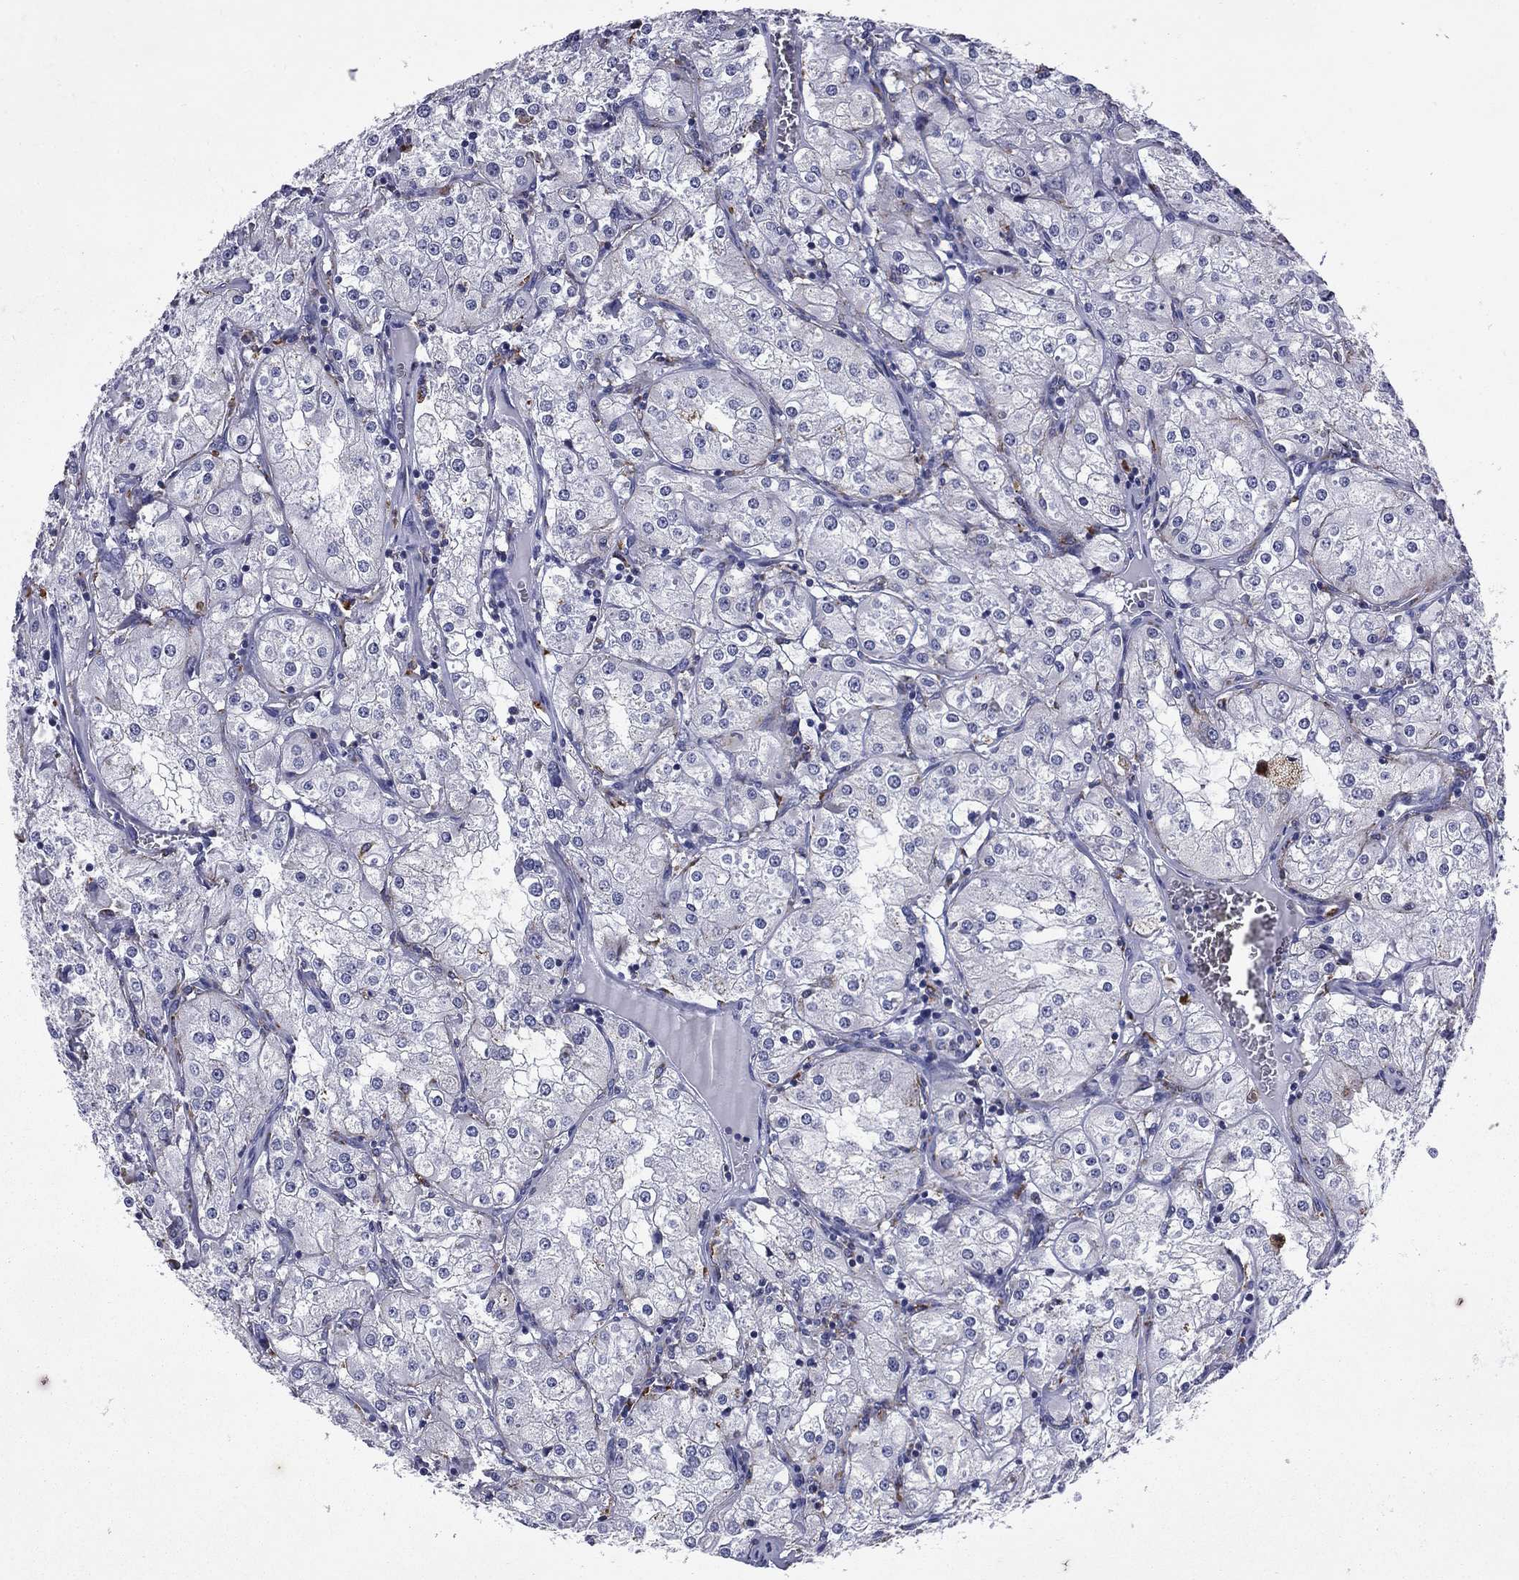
{"staining": {"intensity": "negative", "quantity": "none", "location": "none"}, "tissue": "renal cancer", "cell_type": "Tumor cells", "image_type": "cancer", "snomed": [{"axis": "morphology", "description": "Adenocarcinoma, NOS"}, {"axis": "topography", "description": "Kidney"}], "caption": "Immunohistochemistry photomicrograph of human adenocarcinoma (renal) stained for a protein (brown), which shows no staining in tumor cells.", "gene": "MADCAM1", "patient": {"sex": "male", "age": 77}}